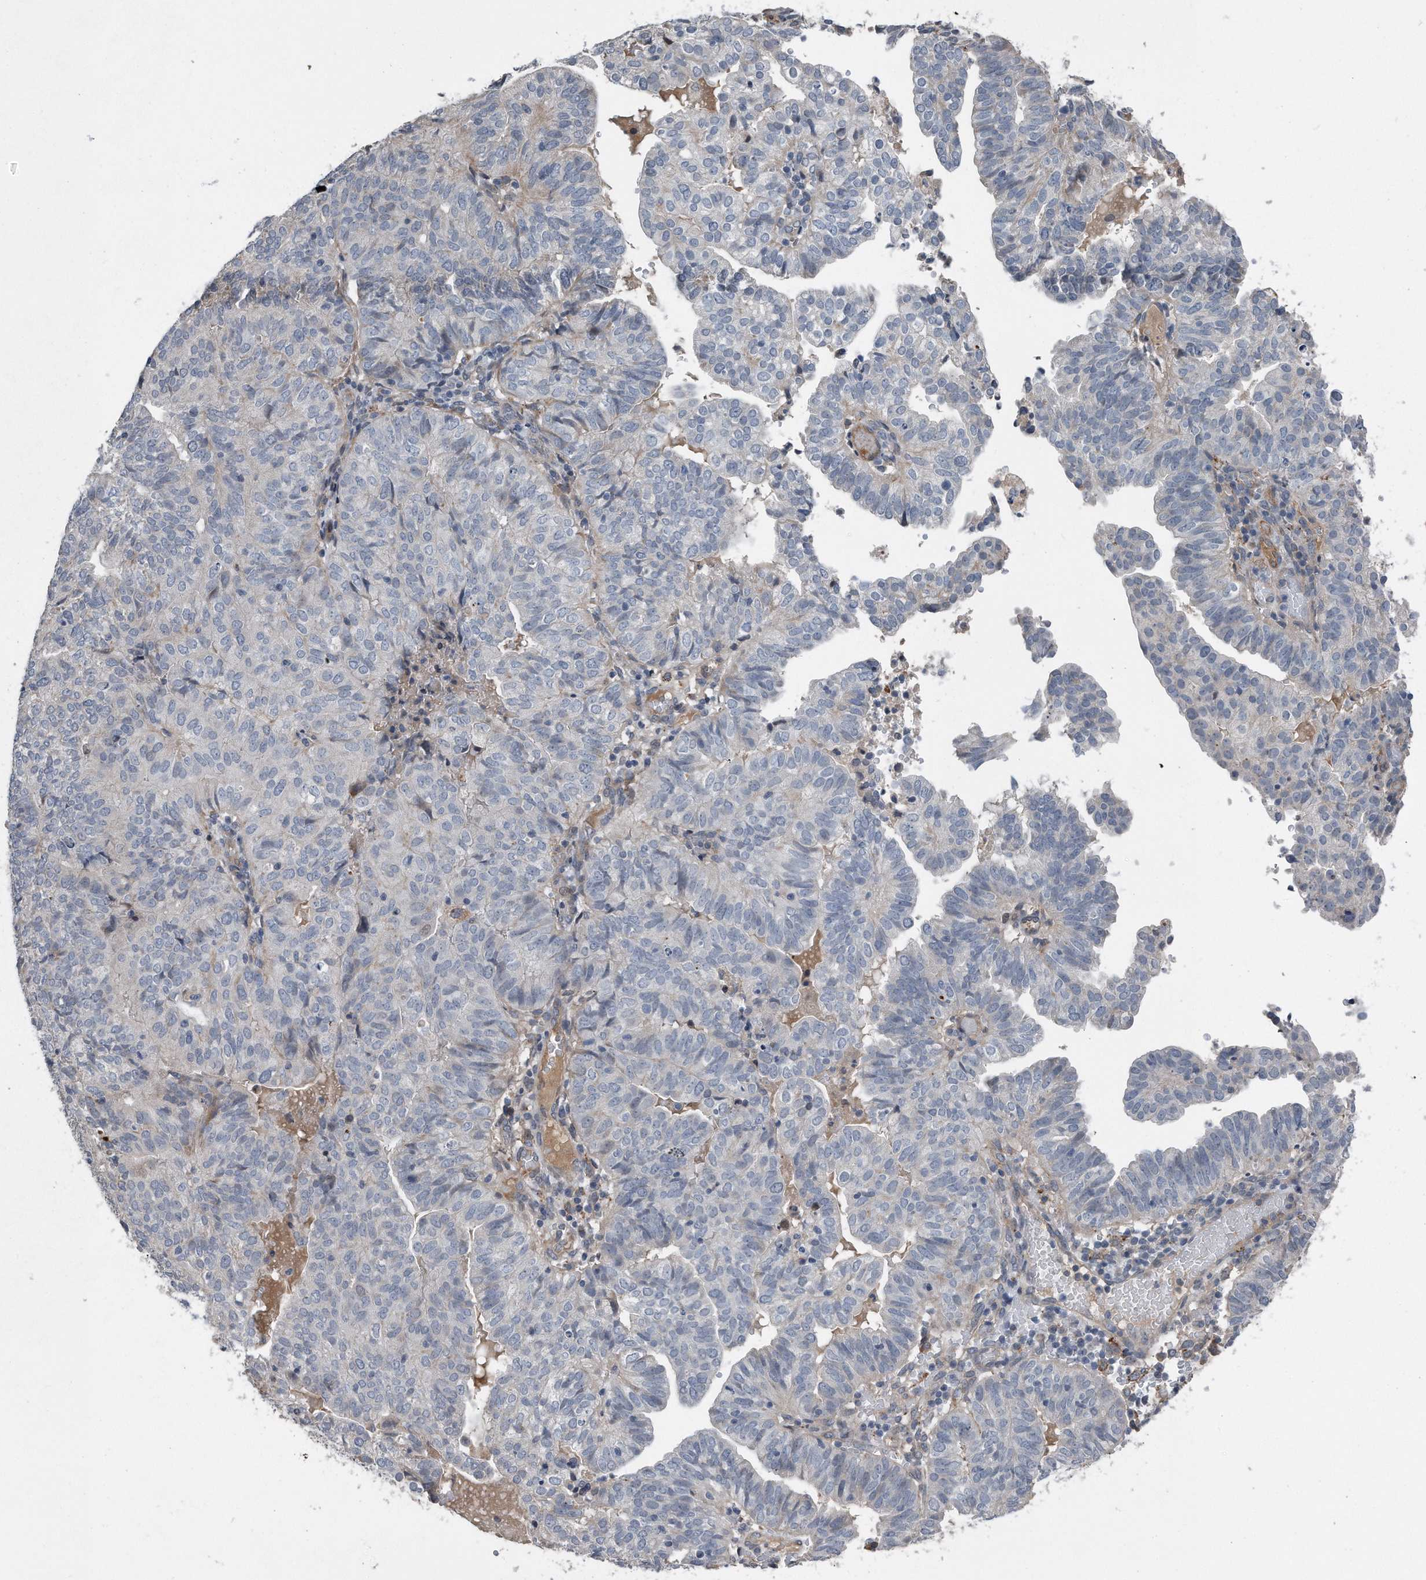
{"staining": {"intensity": "negative", "quantity": "none", "location": "none"}, "tissue": "endometrial cancer", "cell_type": "Tumor cells", "image_type": "cancer", "snomed": [{"axis": "morphology", "description": "Adenocarcinoma, NOS"}, {"axis": "topography", "description": "Uterus"}], "caption": "This is a photomicrograph of IHC staining of adenocarcinoma (endometrial), which shows no positivity in tumor cells.", "gene": "DST", "patient": {"sex": "female", "age": 77}}